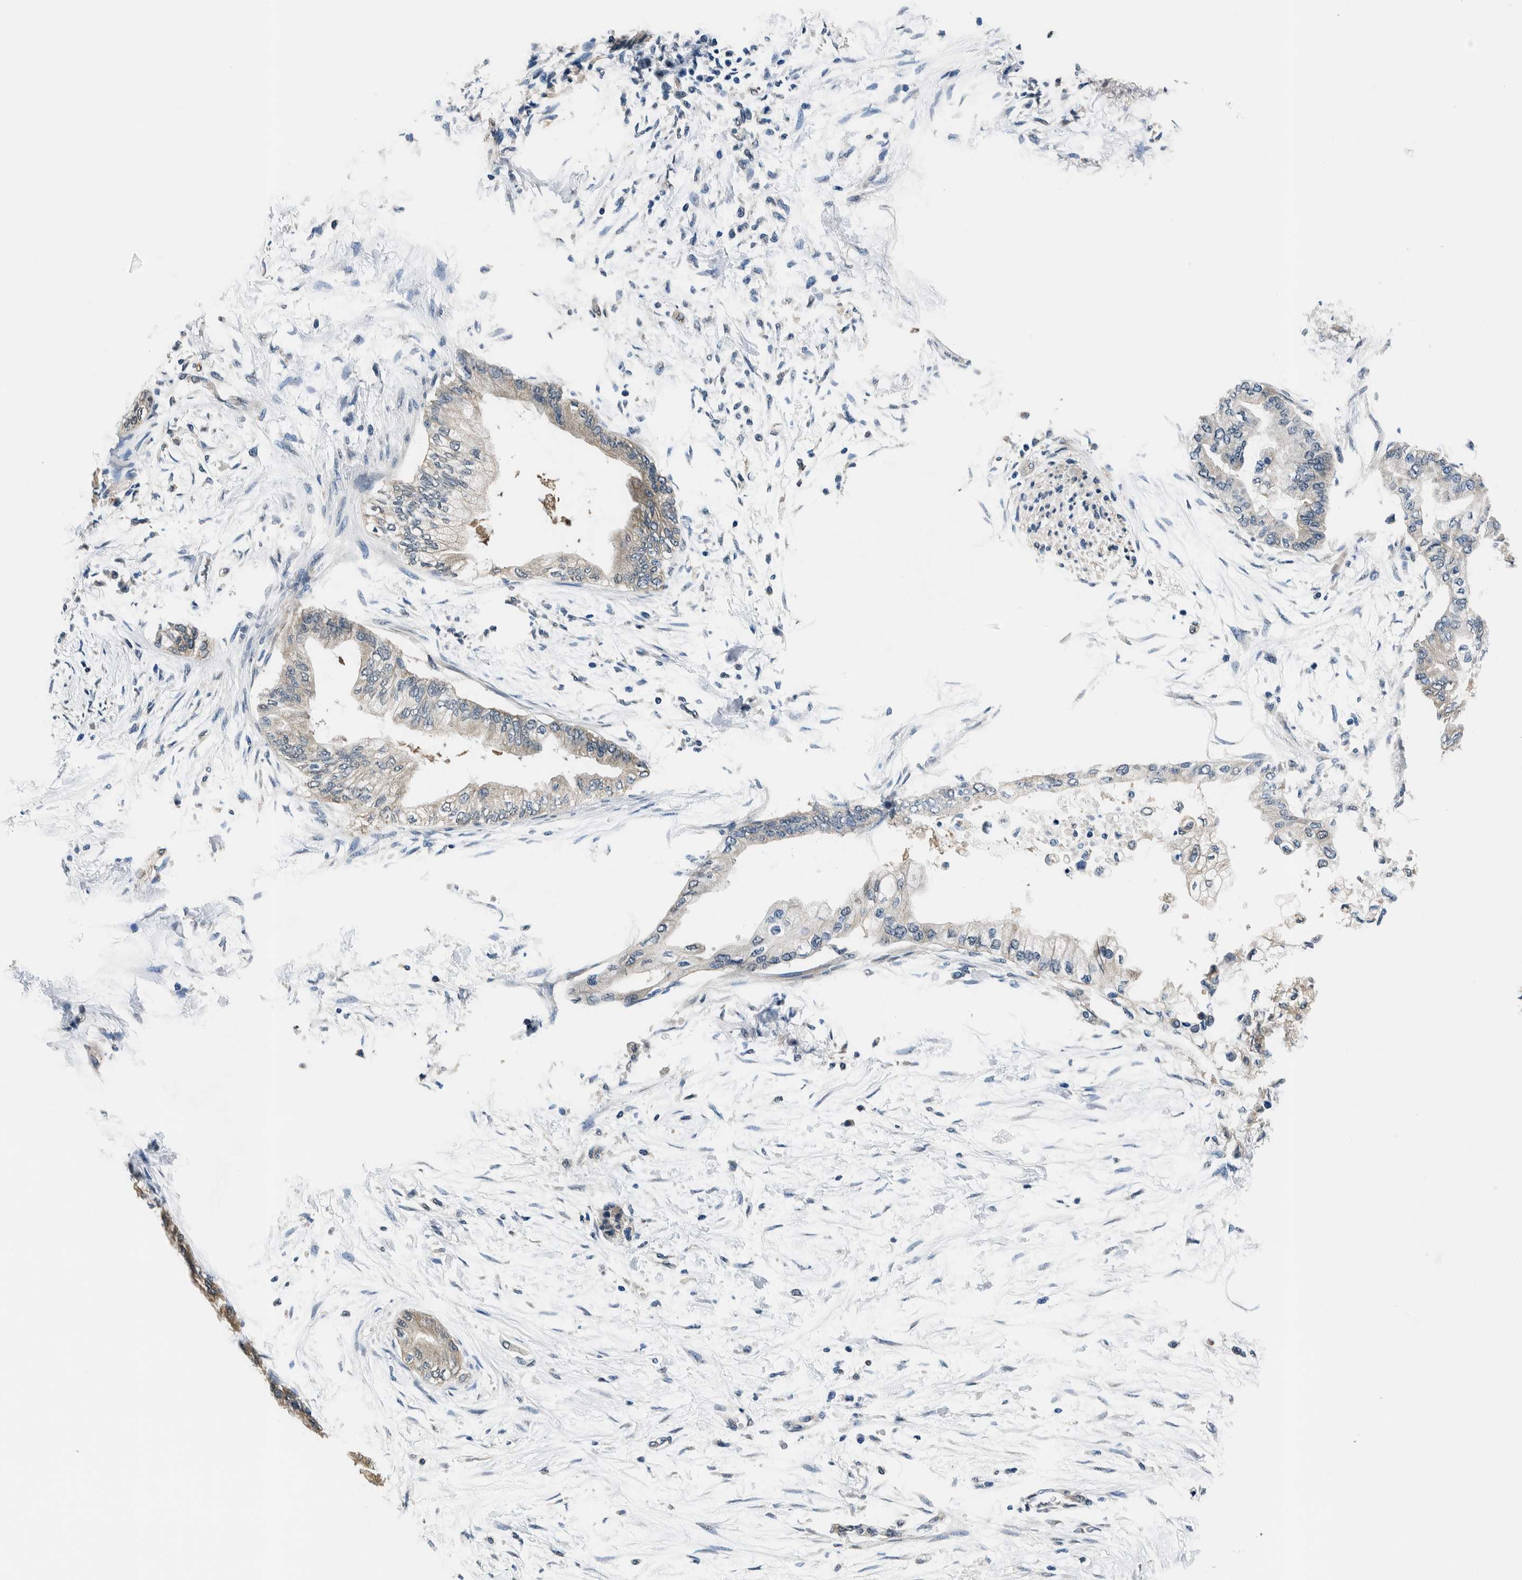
{"staining": {"intensity": "weak", "quantity": "<25%", "location": "cytoplasmic/membranous"}, "tissue": "pancreatic cancer", "cell_type": "Tumor cells", "image_type": "cancer", "snomed": [{"axis": "morphology", "description": "Normal tissue, NOS"}, {"axis": "morphology", "description": "Adenocarcinoma, NOS"}, {"axis": "topography", "description": "Pancreas"}, {"axis": "topography", "description": "Duodenum"}], "caption": "This is a image of IHC staining of pancreatic cancer, which shows no staining in tumor cells. (Brightfield microscopy of DAB (3,3'-diaminobenzidine) immunohistochemistry at high magnification).", "gene": "NIBAN2", "patient": {"sex": "female", "age": 60}}